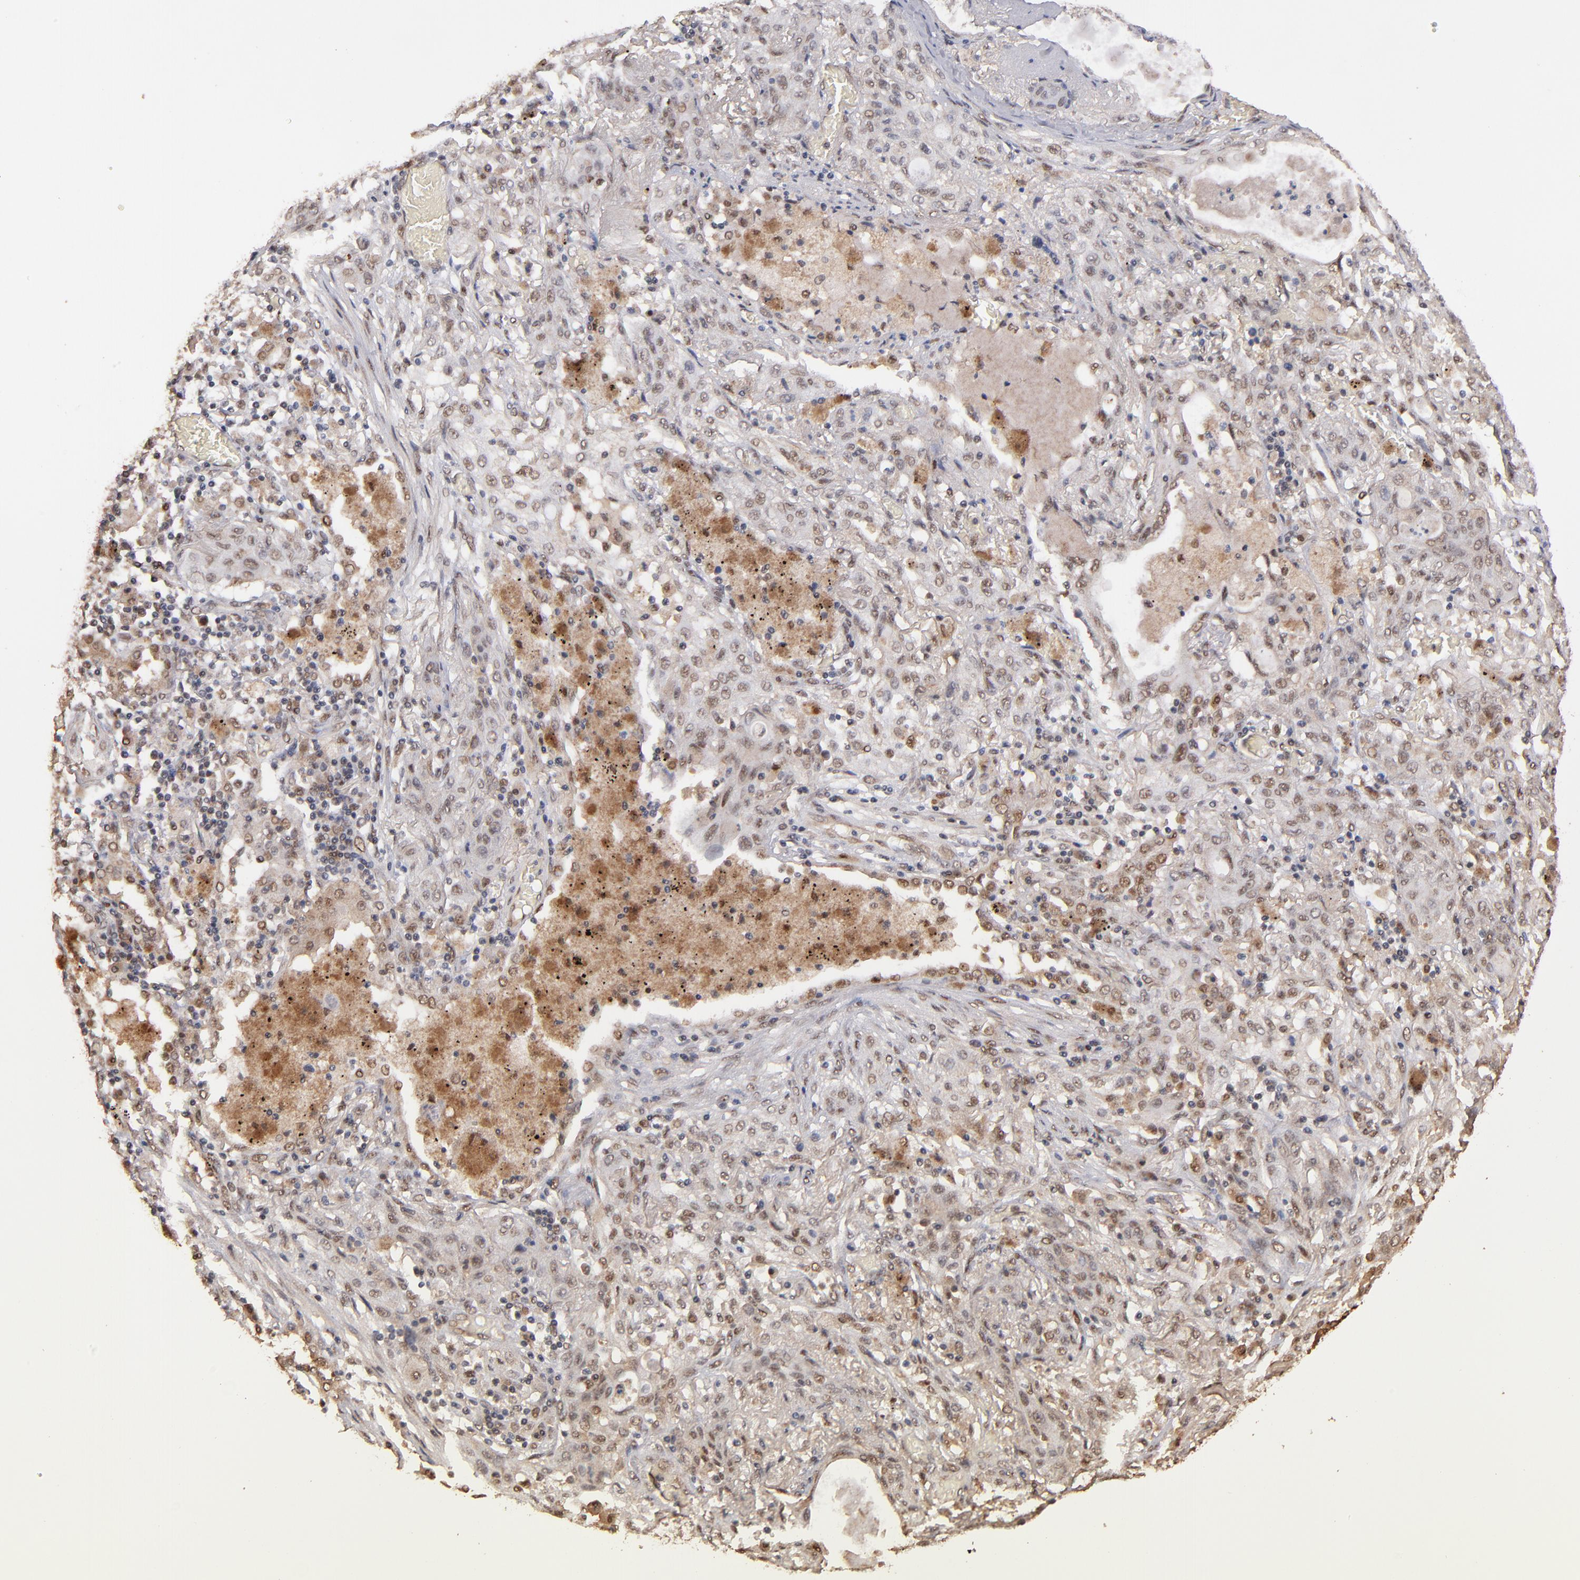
{"staining": {"intensity": "weak", "quantity": "25%-75%", "location": "nuclear"}, "tissue": "lung cancer", "cell_type": "Tumor cells", "image_type": "cancer", "snomed": [{"axis": "morphology", "description": "Squamous cell carcinoma, NOS"}, {"axis": "topography", "description": "Lung"}], "caption": "IHC staining of lung squamous cell carcinoma, which displays low levels of weak nuclear staining in approximately 25%-75% of tumor cells indicating weak nuclear protein staining. The staining was performed using DAB (brown) for protein detection and nuclei were counterstained in hematoxylin (blue).", "gene": "EAPP", "patient": {"sex": "female", "age": 47}}